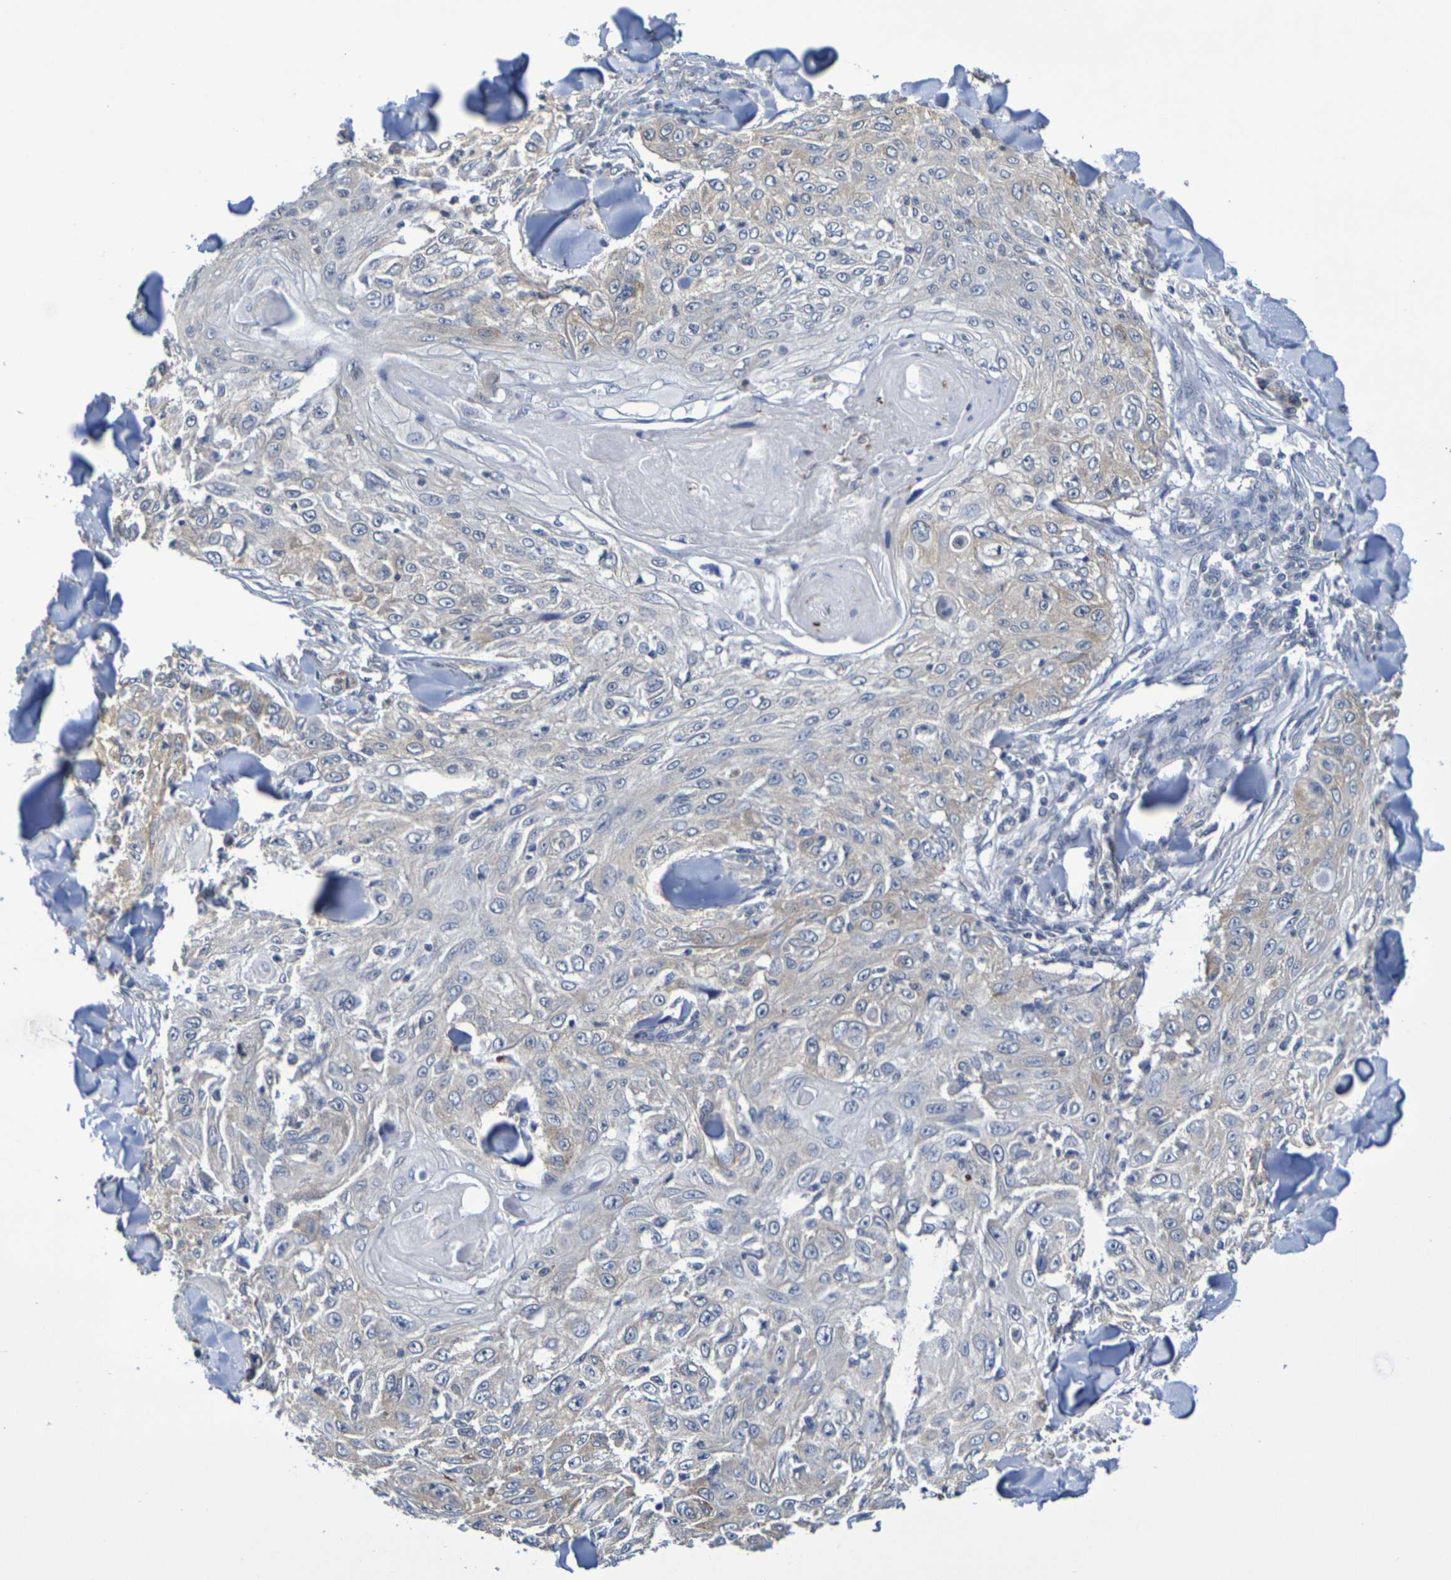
{"staining": {"intensity": "moderate", "quantity": "25%-75%", "location": "cytoplasmic/membranous"}, "tissue": "skin cancer", "cell_type": "Tumor cells", "image_type": "cancer", "snomed": [{"axis": "morphology", "description": "Squamous cell carcinoma, NOS"}, {"axis": "topography", "description": "Skin"}], "caption": "Immunohistochemical staining of squamous cell carcinoma (skin) exhibits medium levels of moderate cytoplasmic/membranous staining in about 25%-75% of tumor cells.", "gene": "CHRNB1", "patient": {"sex": "male", "age": 86}}